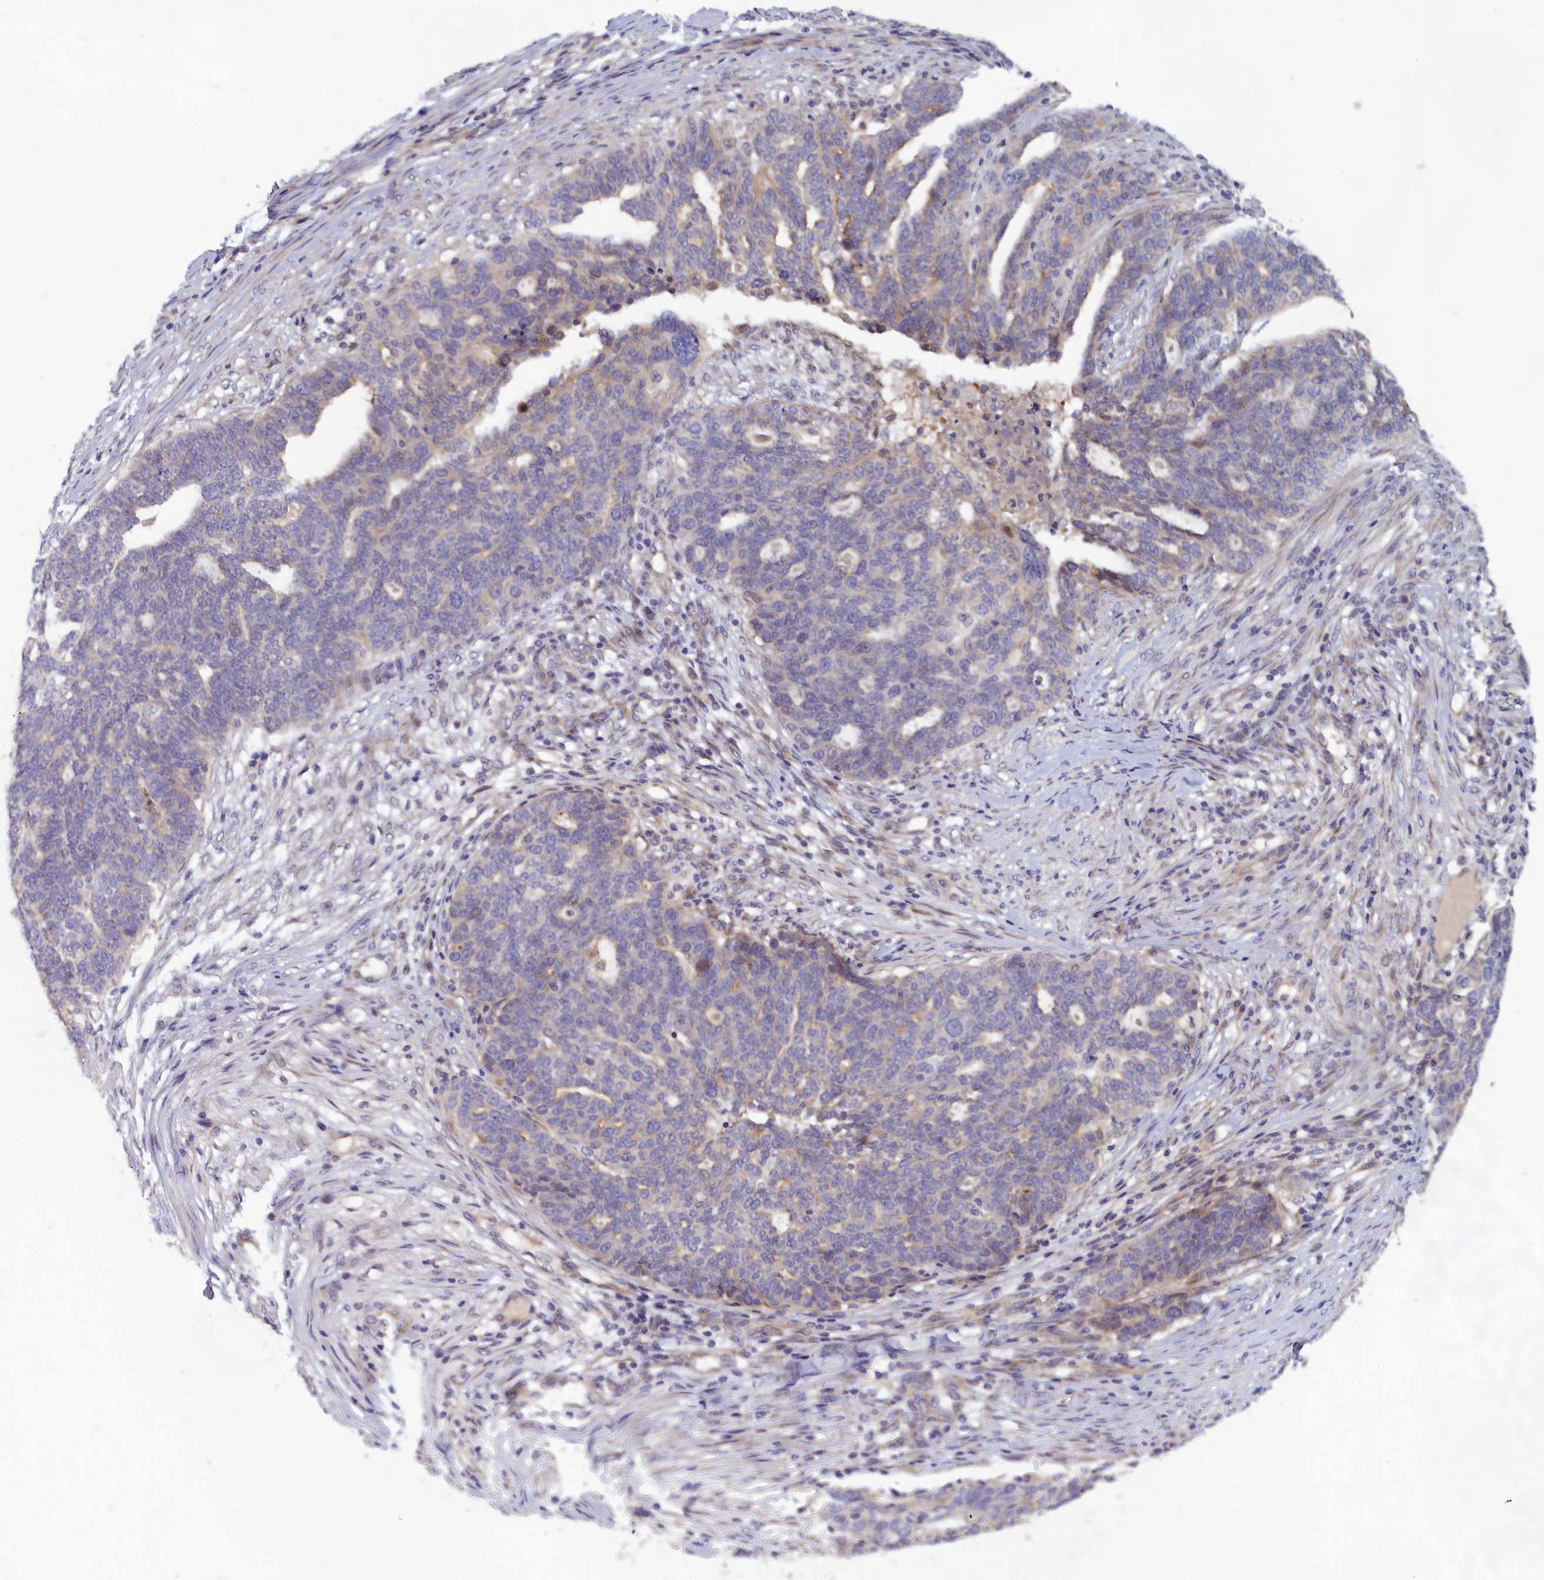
{"staining": {"intensity": "negative", "quantity": "none", "location": "none"}, "tissue": "ovarian cancer", "cell_type": "Tumor cells", "image_type": "cancer", "snomed": [{"axis": "morphology", "description": "Cystadenocarcinoma, serous, NOS"}, {"axis": "topography", "description": "Ovary"}], "caption": "DAB immunohistochemical staining of ovarian cancer demonstrates no significant staining in tumor cells. (Stains: DAB (3,3'-diaminobenzidine) IHC with hematoxylin counter stain, Microscopy: brightfield microscopy at high magnification).", "gene": "IGFALS", "patient": {"sex": "female", "age": 59}}